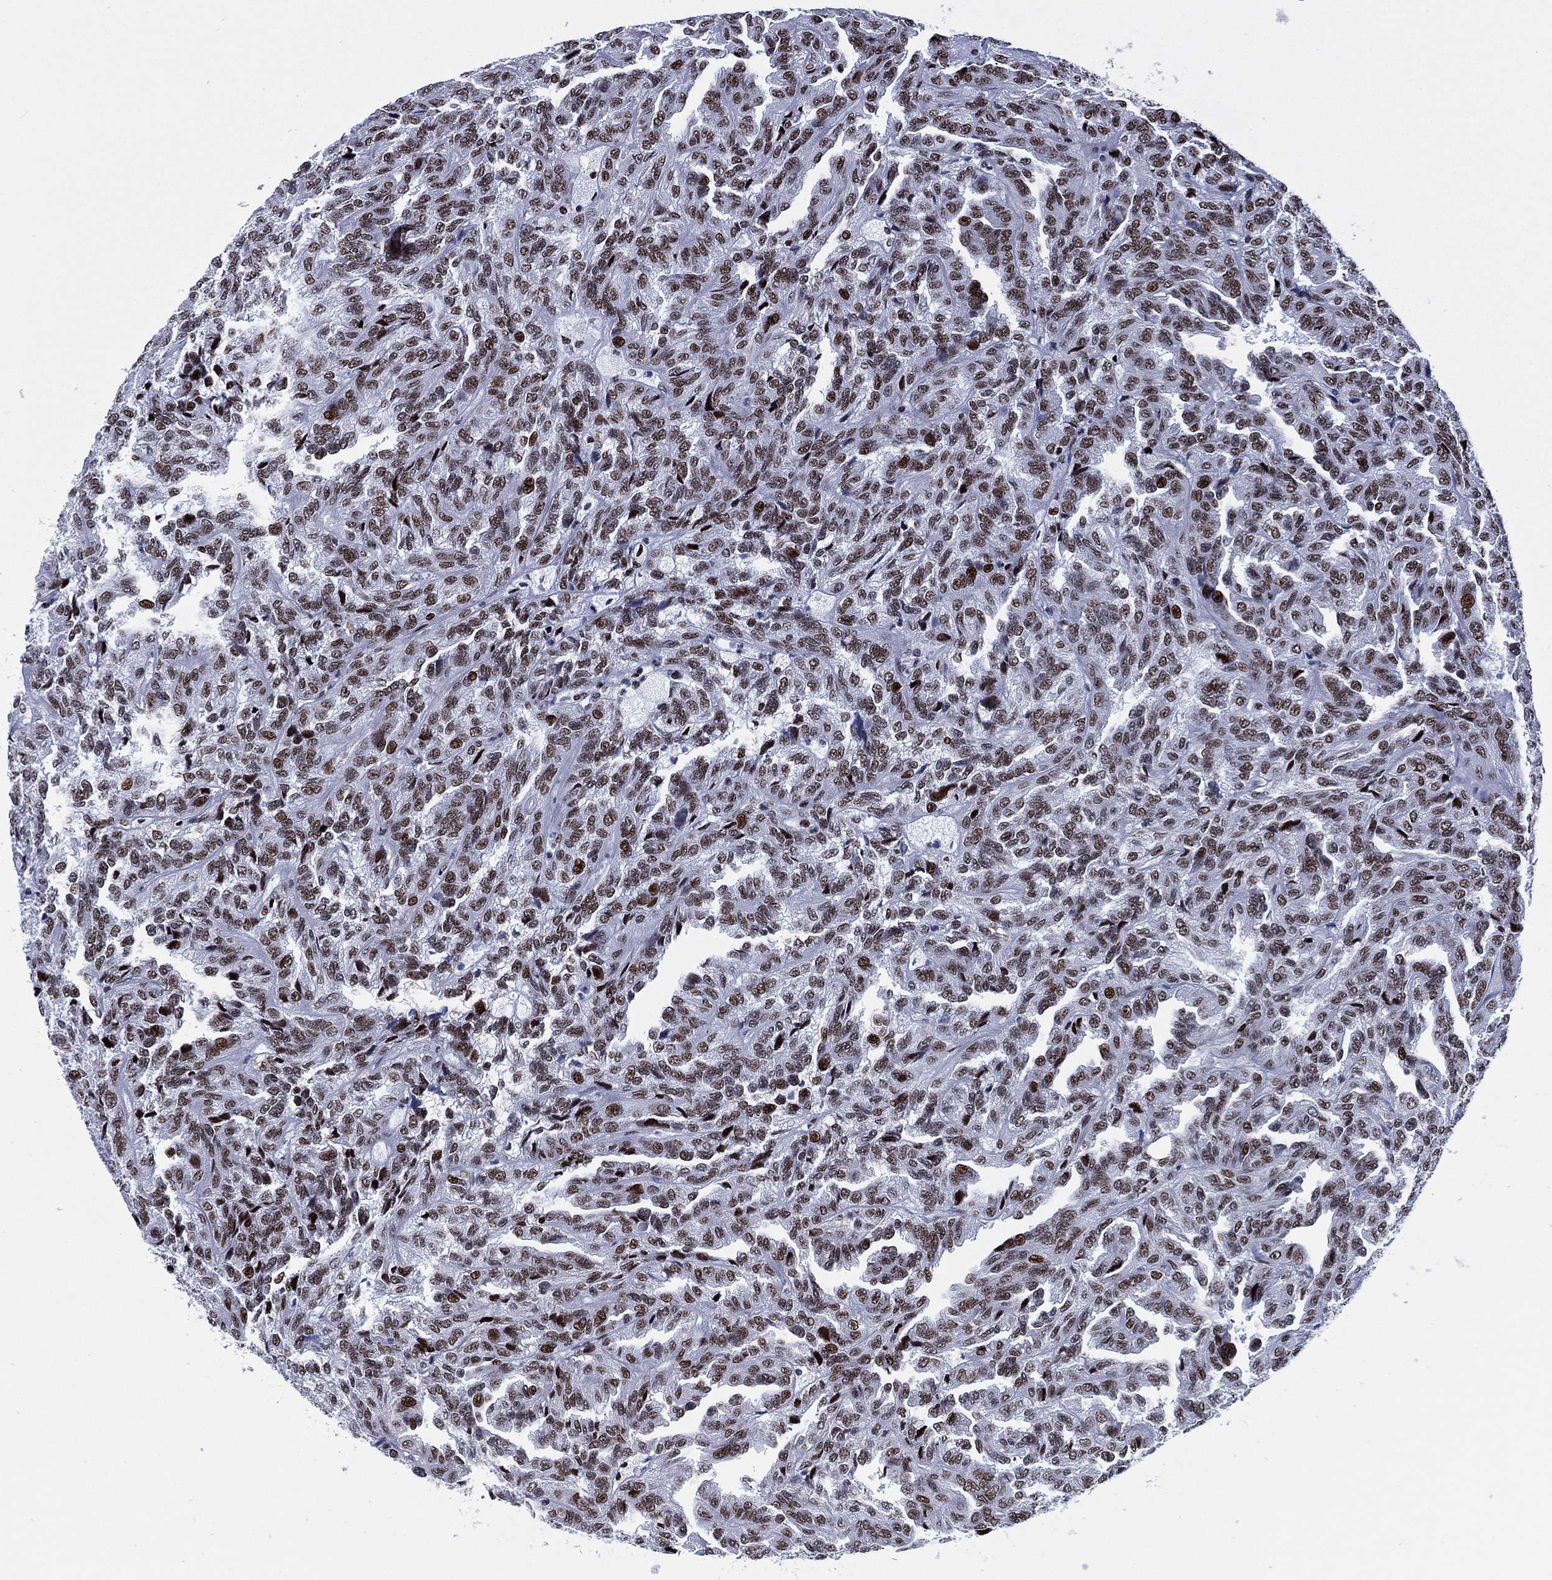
{"staining": {"intensity": "moderate", "quantity": ">75%", "location": "nuclear"}, "tissue": "renal cancer", "cell_type": "Tumor cells", "image_type": "cancer", "snomed": [{"axis": "morphology", "description": "Adenocarcinoma, NOS"}, {"axis": "topography", "description": "Kidney"}], "caption": "Human renal adenocarcinoma stained with a protein marker reveals moderate staining in tumor cells.", "gene": "CYB561D2", "patient": {"sex": "male", "age": 79}}